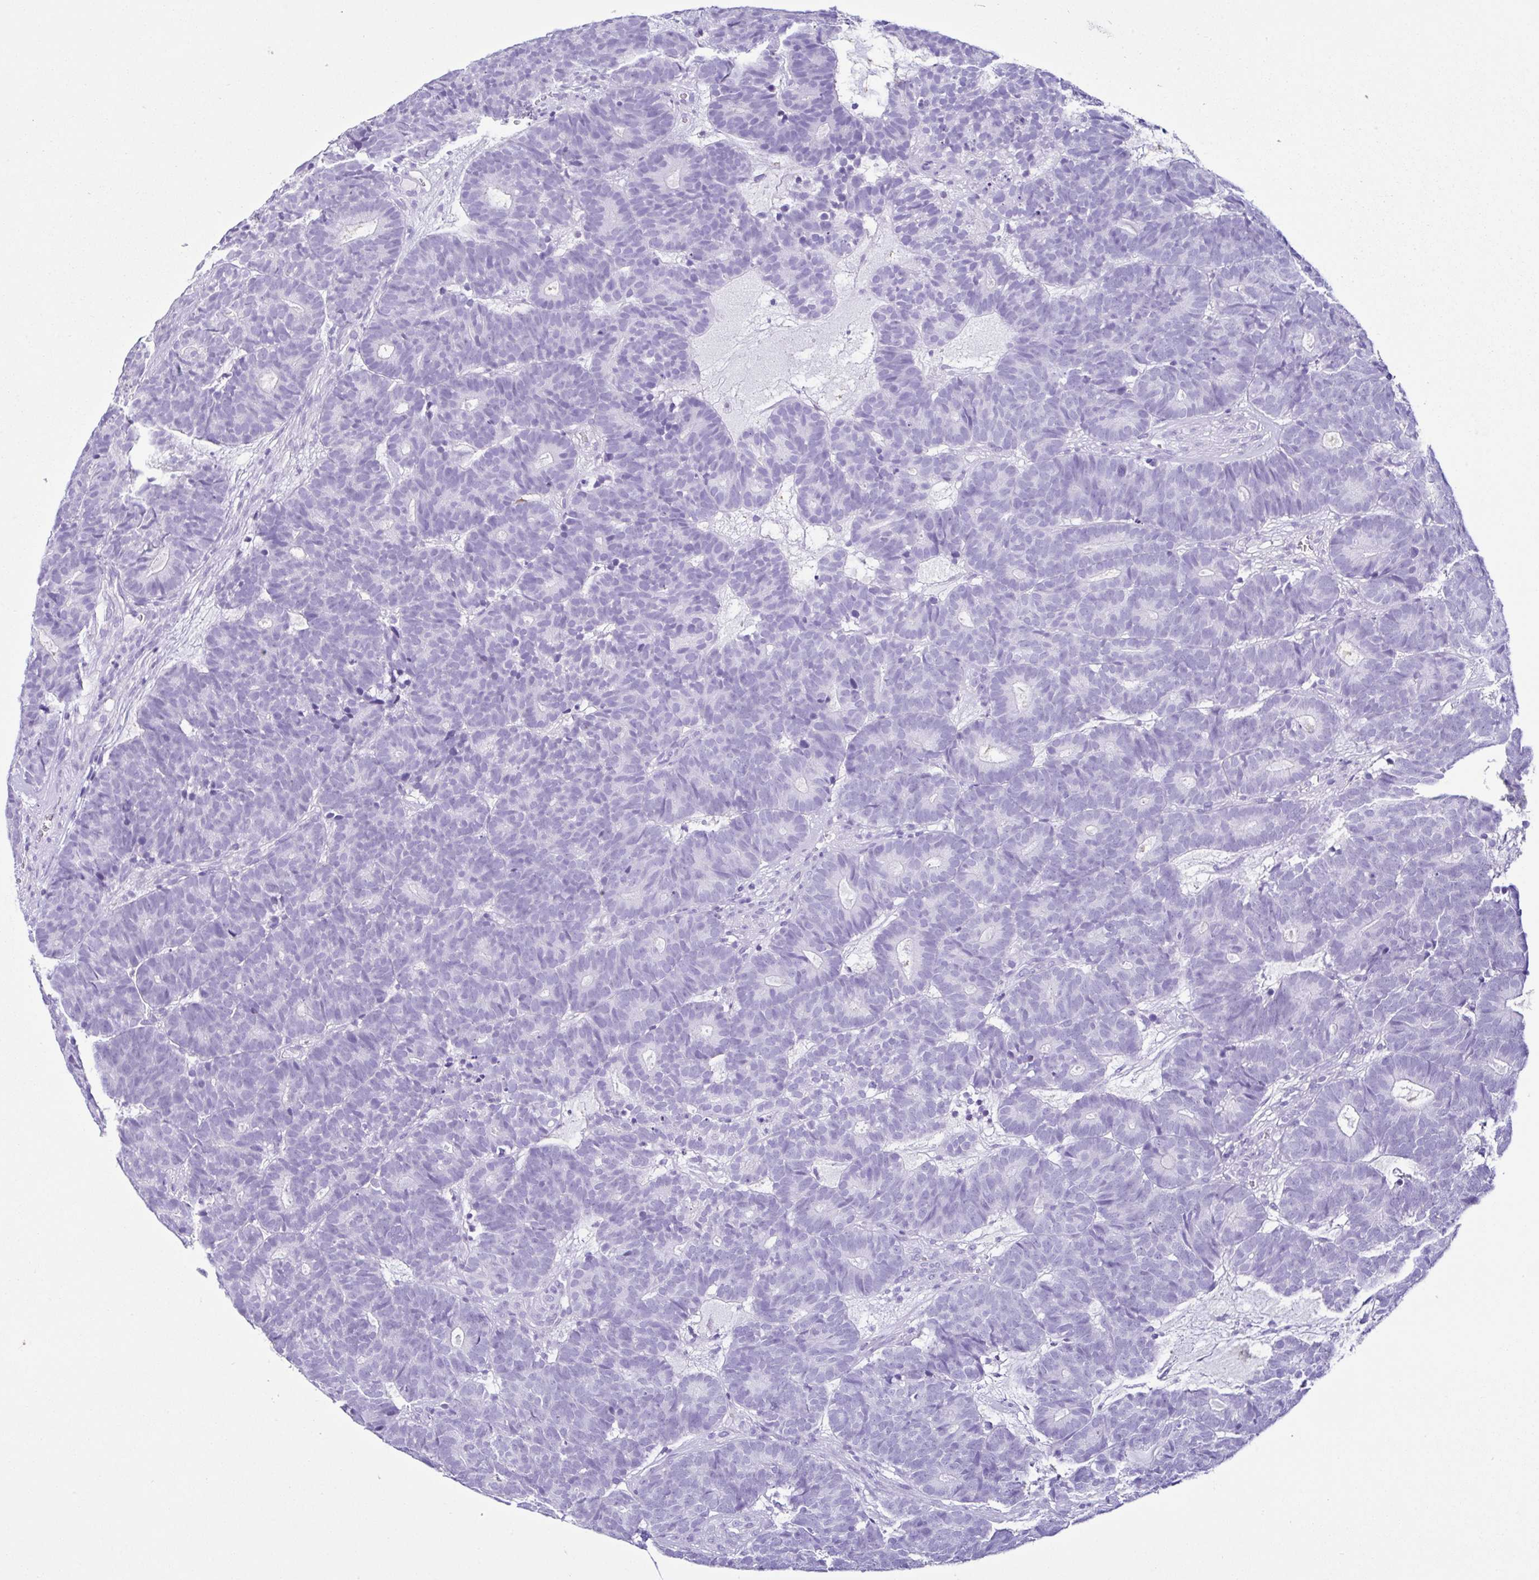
{"staining": {"intensity": "negative", "quantity": "none", "location": "none"}, "tissue": "head and neck cancer", "cell_type": "Tumor cells", "image_type": "cancer", "snomed": [{"axis": "morphology", "description": "Adenocarcinoma, NOS"}, {"axis": "topography", "description": "Head-Neck"}], "caption": "Histopathology image shows no protein staining in tumor cells of head and neck cancer (adenocarcinoma) tissue. (DAB (3,3'-diaminobenzidine) immunohistochemistry, high magnification).", "gene": "PIGF", "patient": {"sex": "female", "age": 81}}